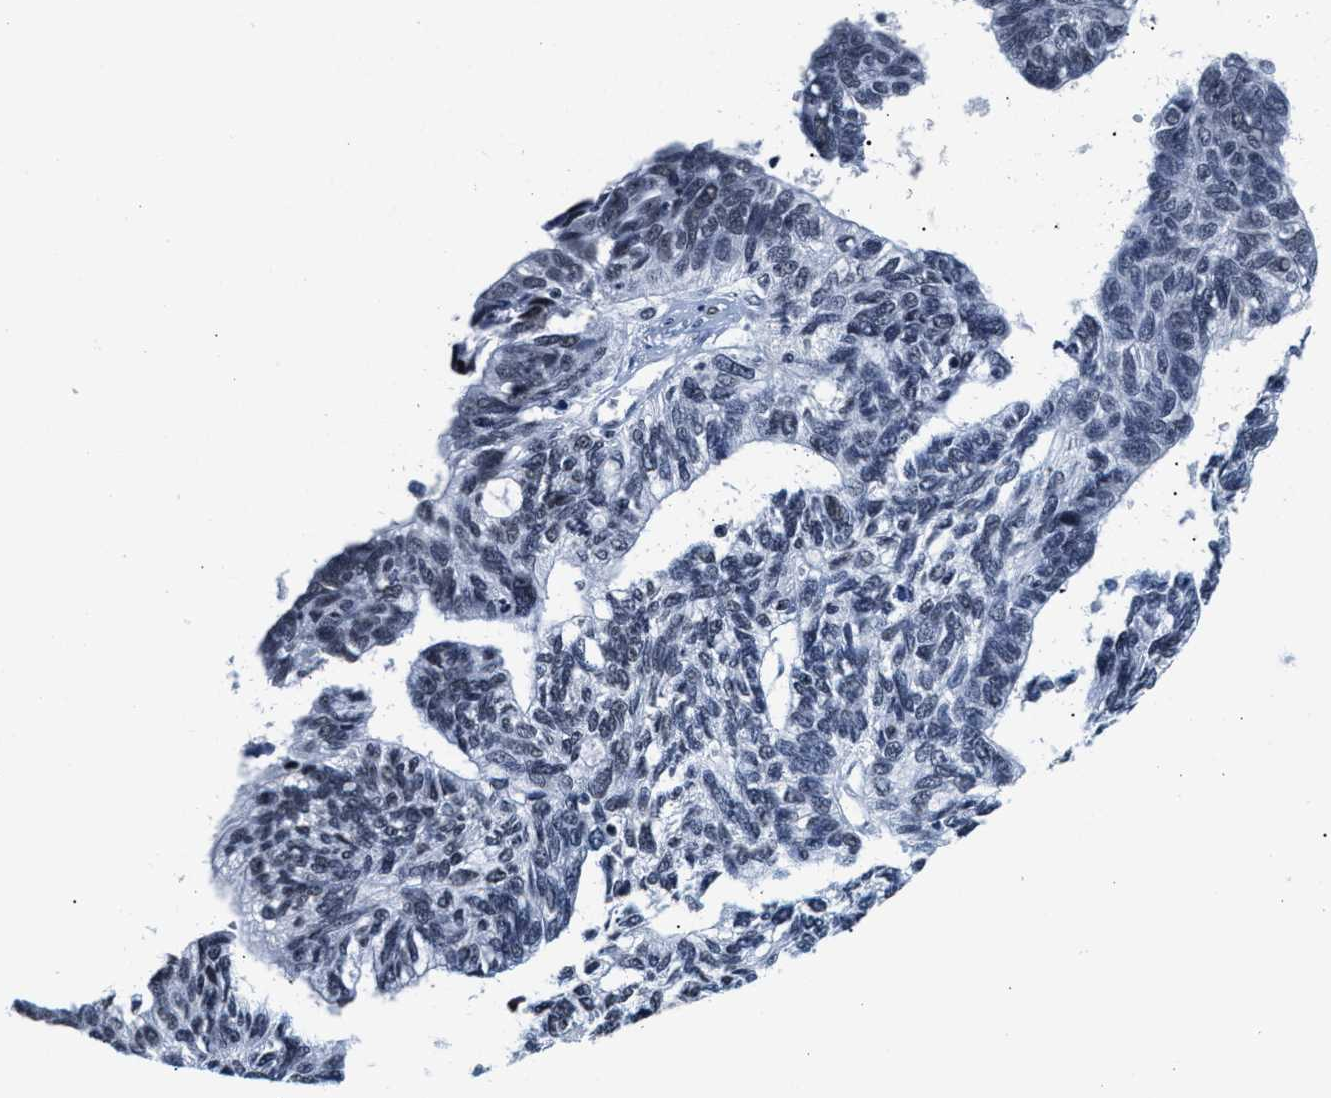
{"staining": {"intensity": "weak", "quantity": "<25%", "location": "nuclear"}, "tissue": "ovarian cancer", "cell_type": "Tumor cells", "image_type": "cancer", "snomed": [{"axis": "morphology", "description": "Cystadenocarcinoma, serous, NOS"}, {"axis": "topography", "description": "Ovary"}], "caption": "An immunohistochemistry (IHC) micrograph of ovarian cancer (serous cystadenocarcinoma) is shown. There is no staining in tumor cells of ovarian cancer (serous cystadenocarcinoma). (DAB immunohistochemistry (IHC) visualized using brightfield microscopy, high magnification).", "gene": "RAD21", "patient": {"sex": "female", "age": 79}}